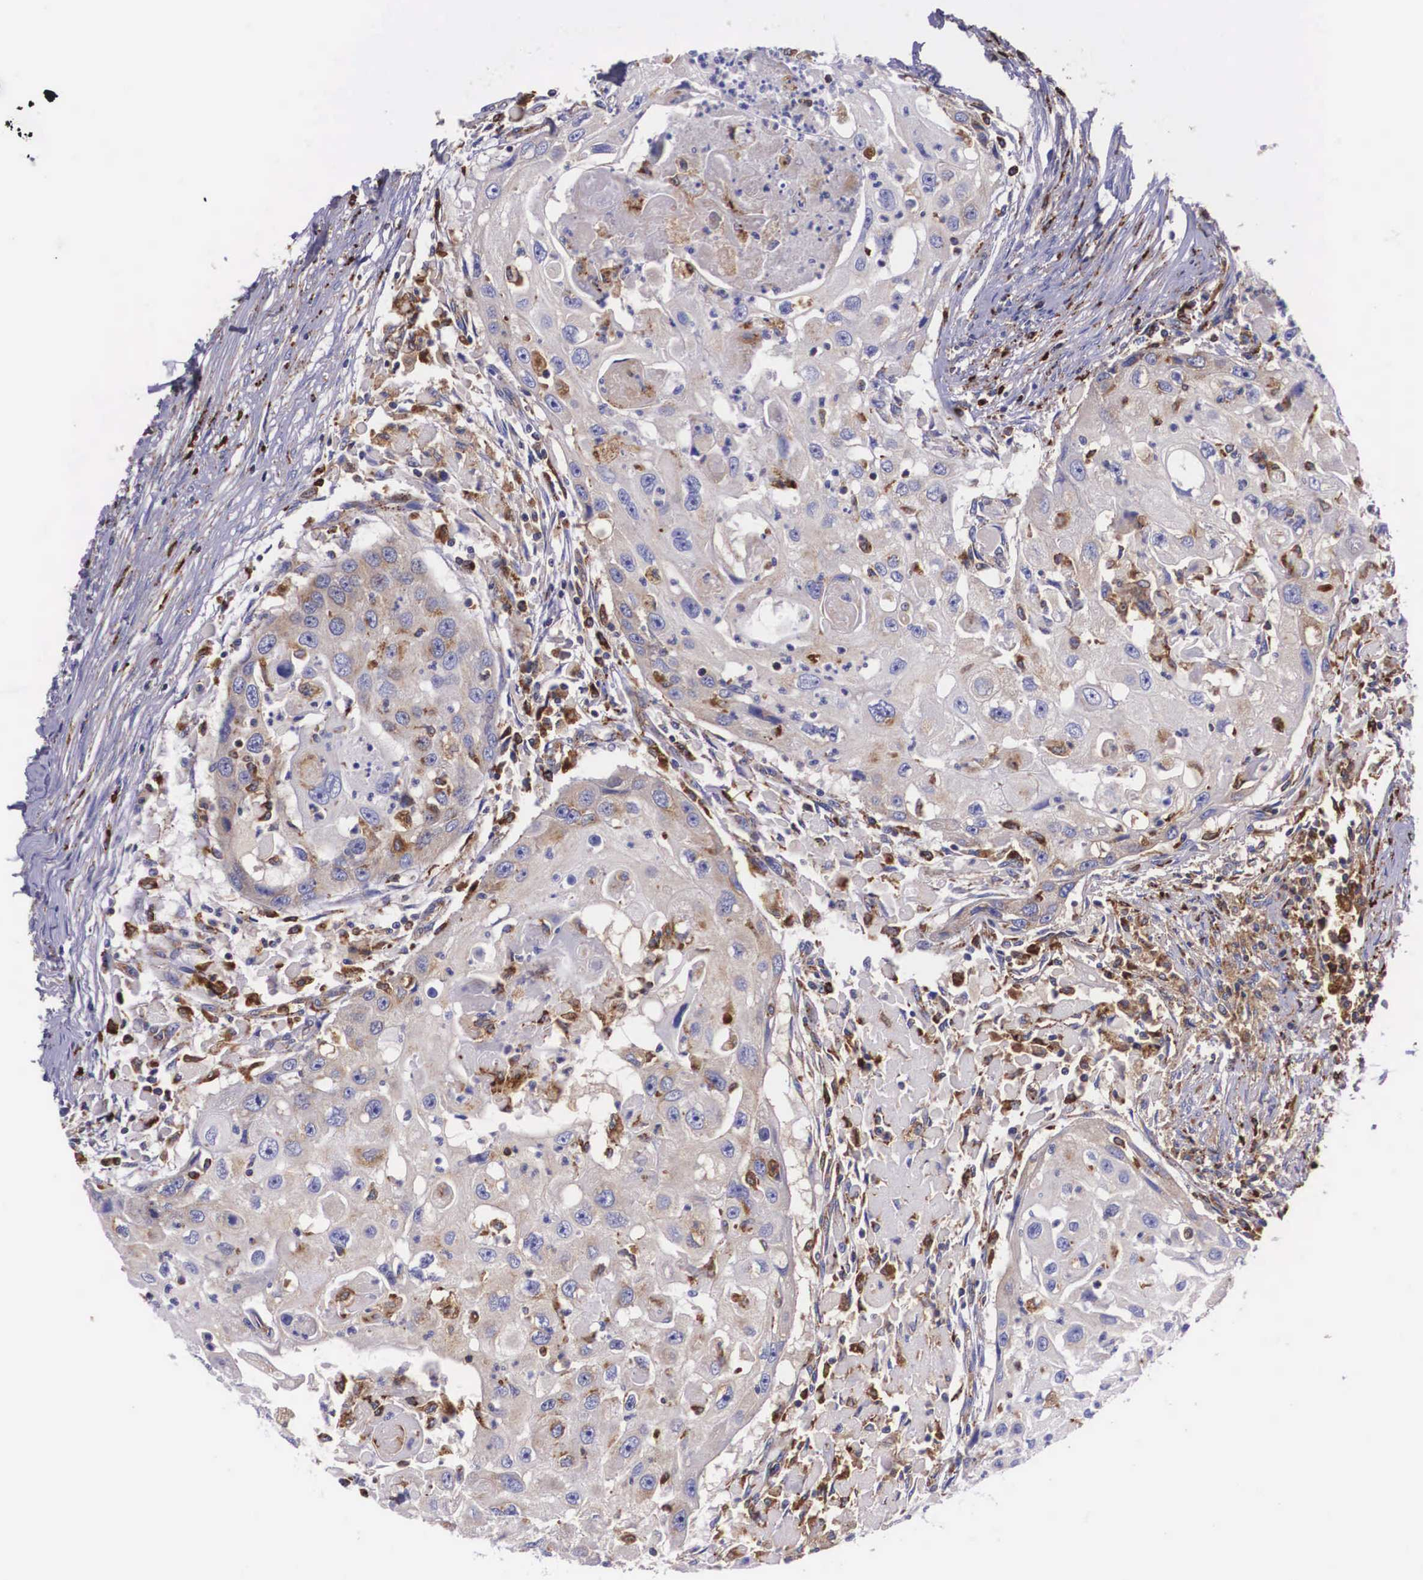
{"staining": {"intensity": "weak", "quantity": "25%-75%", "location": "cytoplasmic/membranous"}, "tissue": "head and neck cancer", "cell_type": "Tumor cells", "image_type": "cancer", "snomed": [{"axis": "morphology", "description": "Squamous cell carcinoma, NOS"}, {"axis": "topography", "description": "Head-Neck"}], "caption": "IHC histopathology image of neoplastic tissue: head and neck cancer (squamous cell carcinoma) stained using immunohistochemistry (IHC) demonstrates low levels of weak protein expression localized specifically in the cytoplasmic/membranous of tumor cells, appearing as a cytoplasmic/membranous brown color.", "gene": "NAGA", "patient": {"sex": "male", "age": 64}}